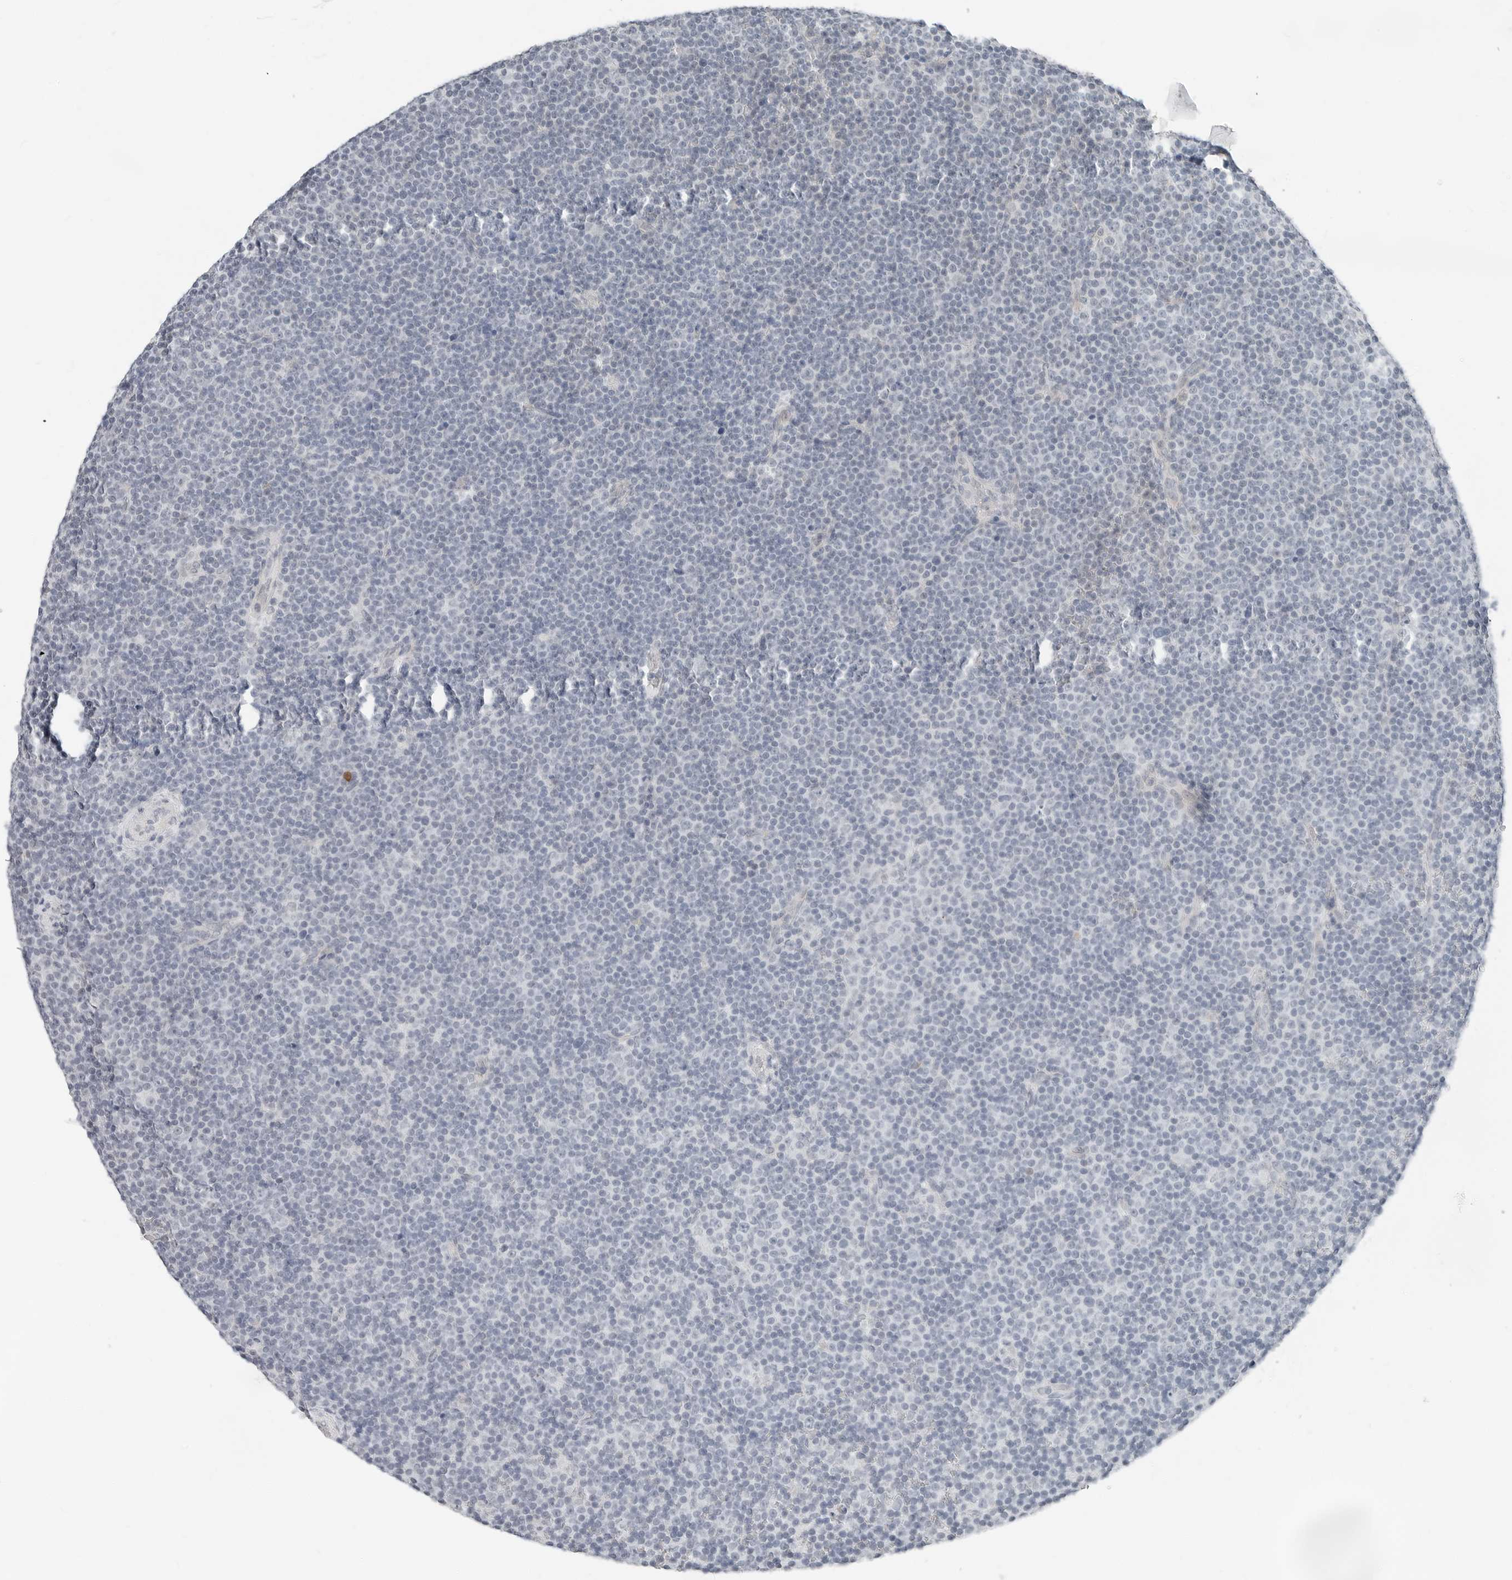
{"staining": {"intensity": "negative", "quantity": "none", "location": "none"}, "tissue": "lymphoma", "cell_type": "Tumor cells", "image_type": "cancer", "snomed": [{"axis": "morphology", "description": "Malignant lymphoma, non-Hodgkin's type, Low grade"}, {"axis": "topography", "description": "Lymph node"}], "caption": "IHC of human lymphoma shows no expression in tumor cells.", "gene": "XIRP1", "patient": {"sex": "female", "age": 67}}